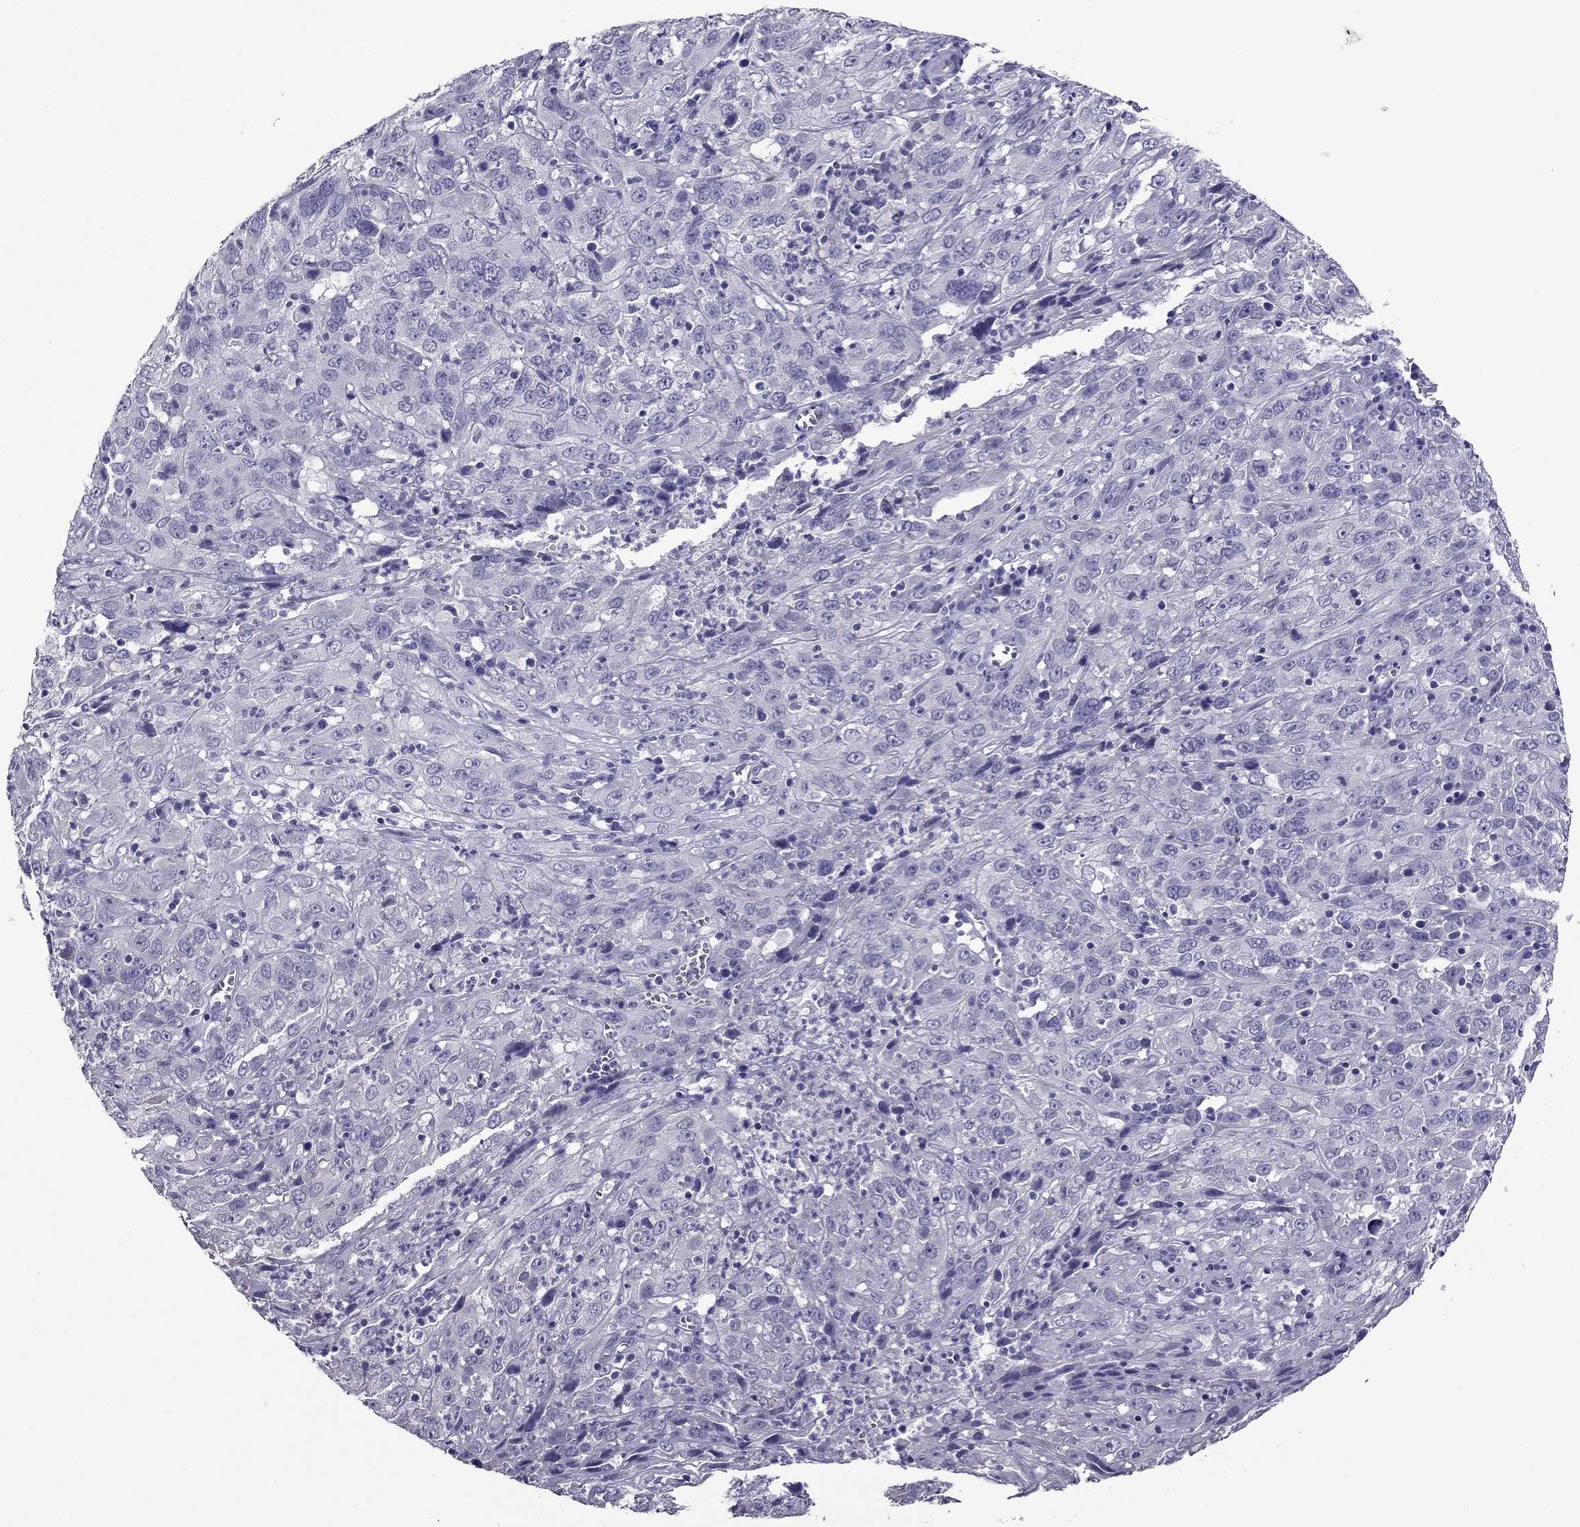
{"staining": {"intensity": "negative", "quantity": "none", "location": "none"}, "tissue": "cervical cancer", "cell_type": "Tumor cells", "image_type": "cancer", "snomed": [{"axis": "morphology", "description": "Squamous cell carcinoma, NOS"}, {"axis": "topography", "description": "Cervix"}], "caption": "The micrograph reveals no staining of tumor cells in cervical squamous cell carcinoma. Brightfield microscopy of immunohistochemistry (IHC) stained with DAB (3,3'-diaminobenzidine) (brown) and hematoxylin (blue), captured at high magnification.", "gene": "PDE6A", "patient": {"sex": "female", "age": 32}}